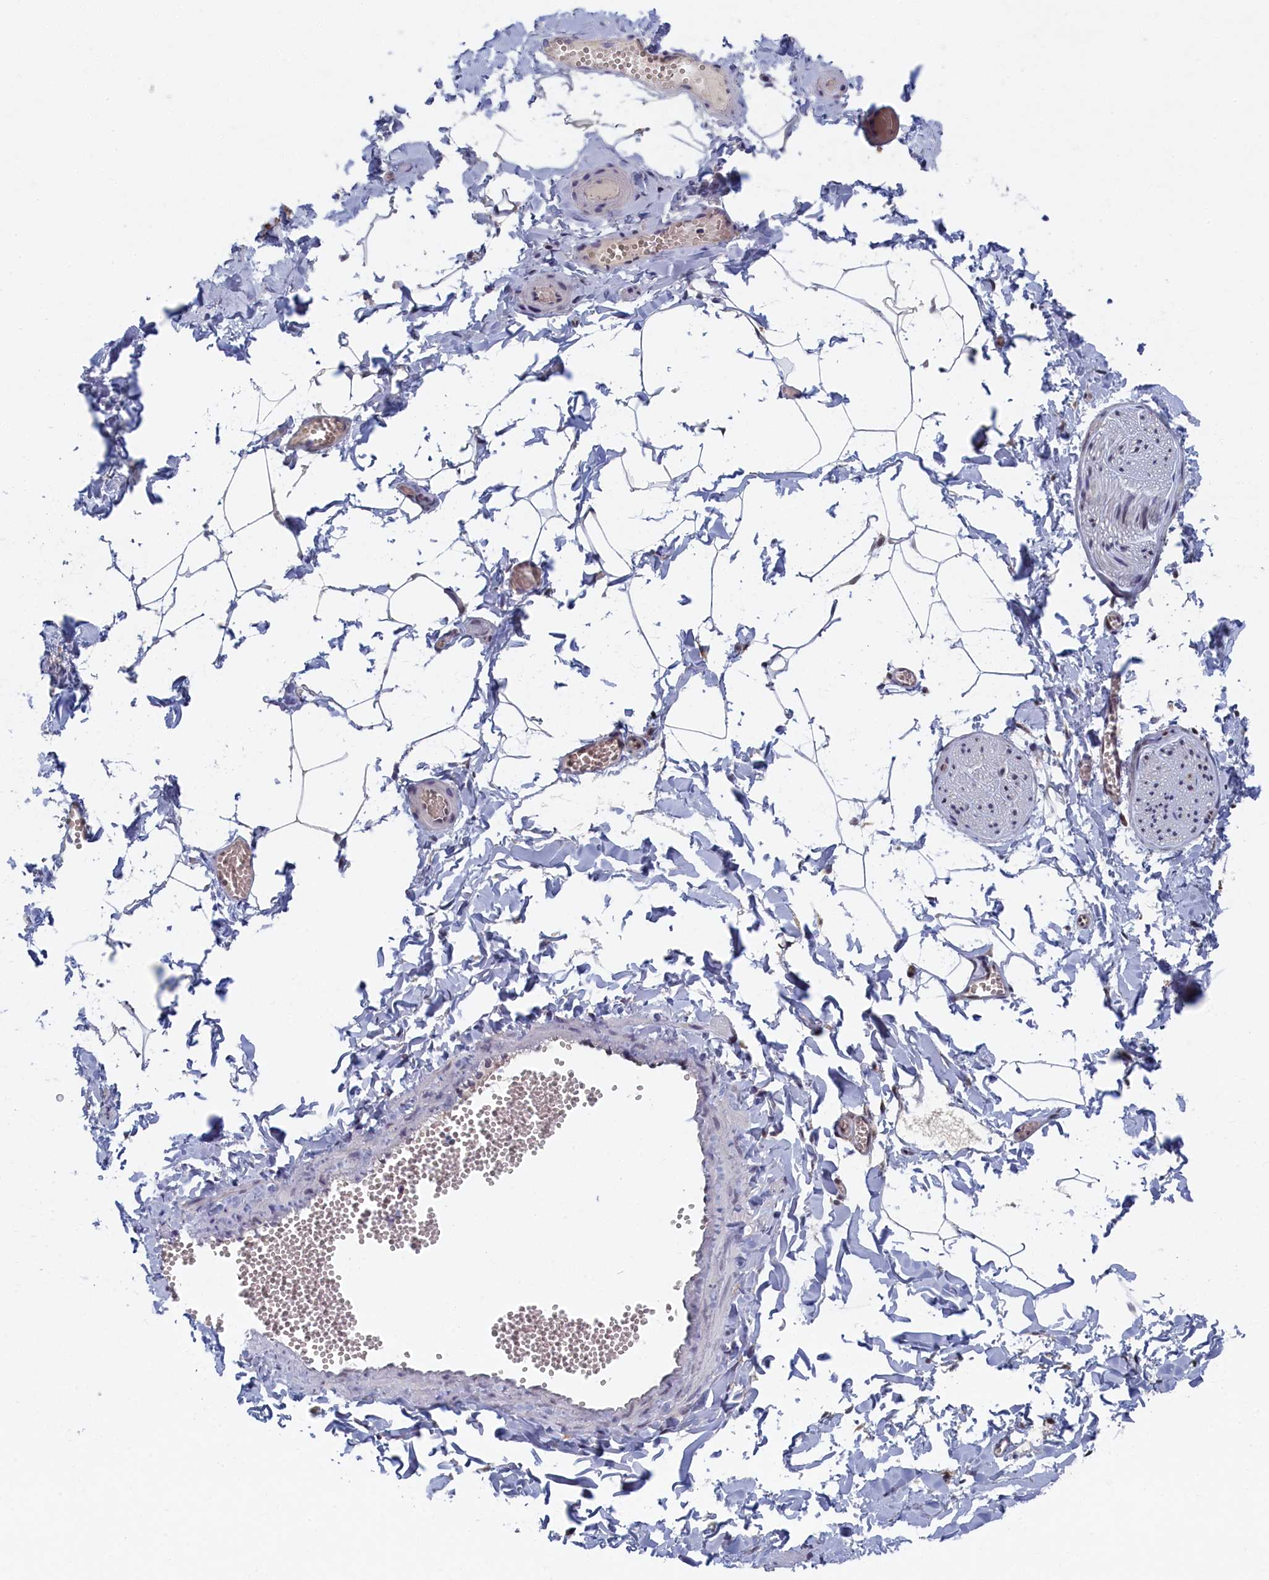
{"staining": {"intensity": "negative", "quantity": "none", "location": "none"}, "tissue": "adipose tissue", "cell_type": "Adipocytes", "image_type": "normal", "snomed": [{"axis": "morphology", "description": "Normal tissue, NOS"}, {"axis": "topography", "description": "Gallbladder"}, {"axis": "topography", "description": "Peripheral nerve tissue"}], "caption": "High magnification brightfield microscopy of benign adipose tissue stained with DAB (3,3'-diaminobenzidine) (brown) and counterstained with hematoxylin (blue): adipocytes show no significant staining.", "gene": "DNAJC17", "patient": {"sex": "male", "age": 38}}